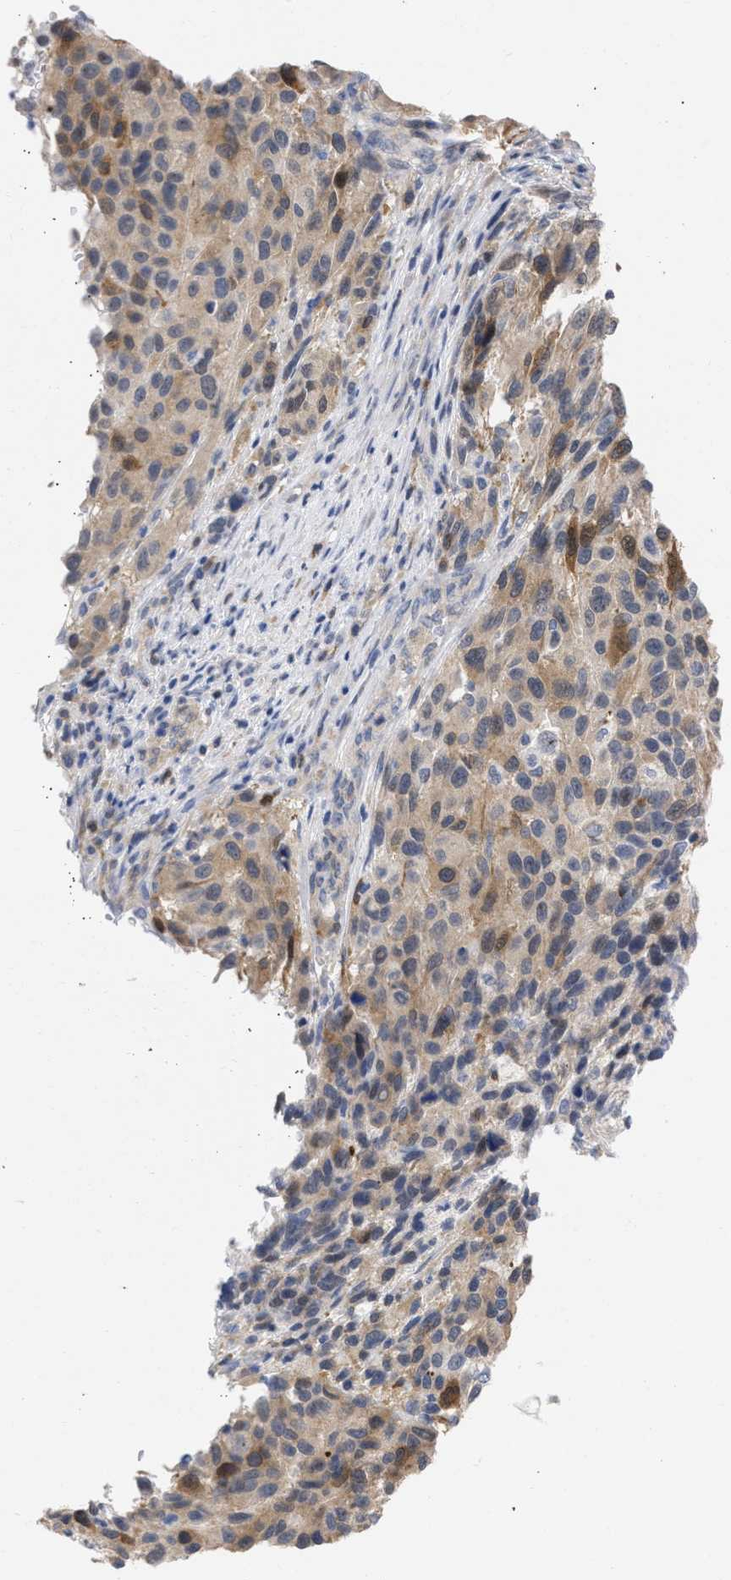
{"staining": {"intensity": "moderate", "quantity": ">75%", "location": "cytoplasmic/membranous"}, "tissue": "melanoma", "cell_type": "Tumor cells", "image_type": "cancer", "snomed": [{"axis": "morphology", "description": "Malignant melanoma, Metastatic site"}, {"axis": "topography", "description": "Lymph node"}], "caption": "Malignant melanoma (metastatic site) stained for a protein (brown) shows moderate cytoplasmic/membranous positive staining in about >75% of tumor cells.", "gene": "THRA", "patient": {"sex": "male", "age": 61}}